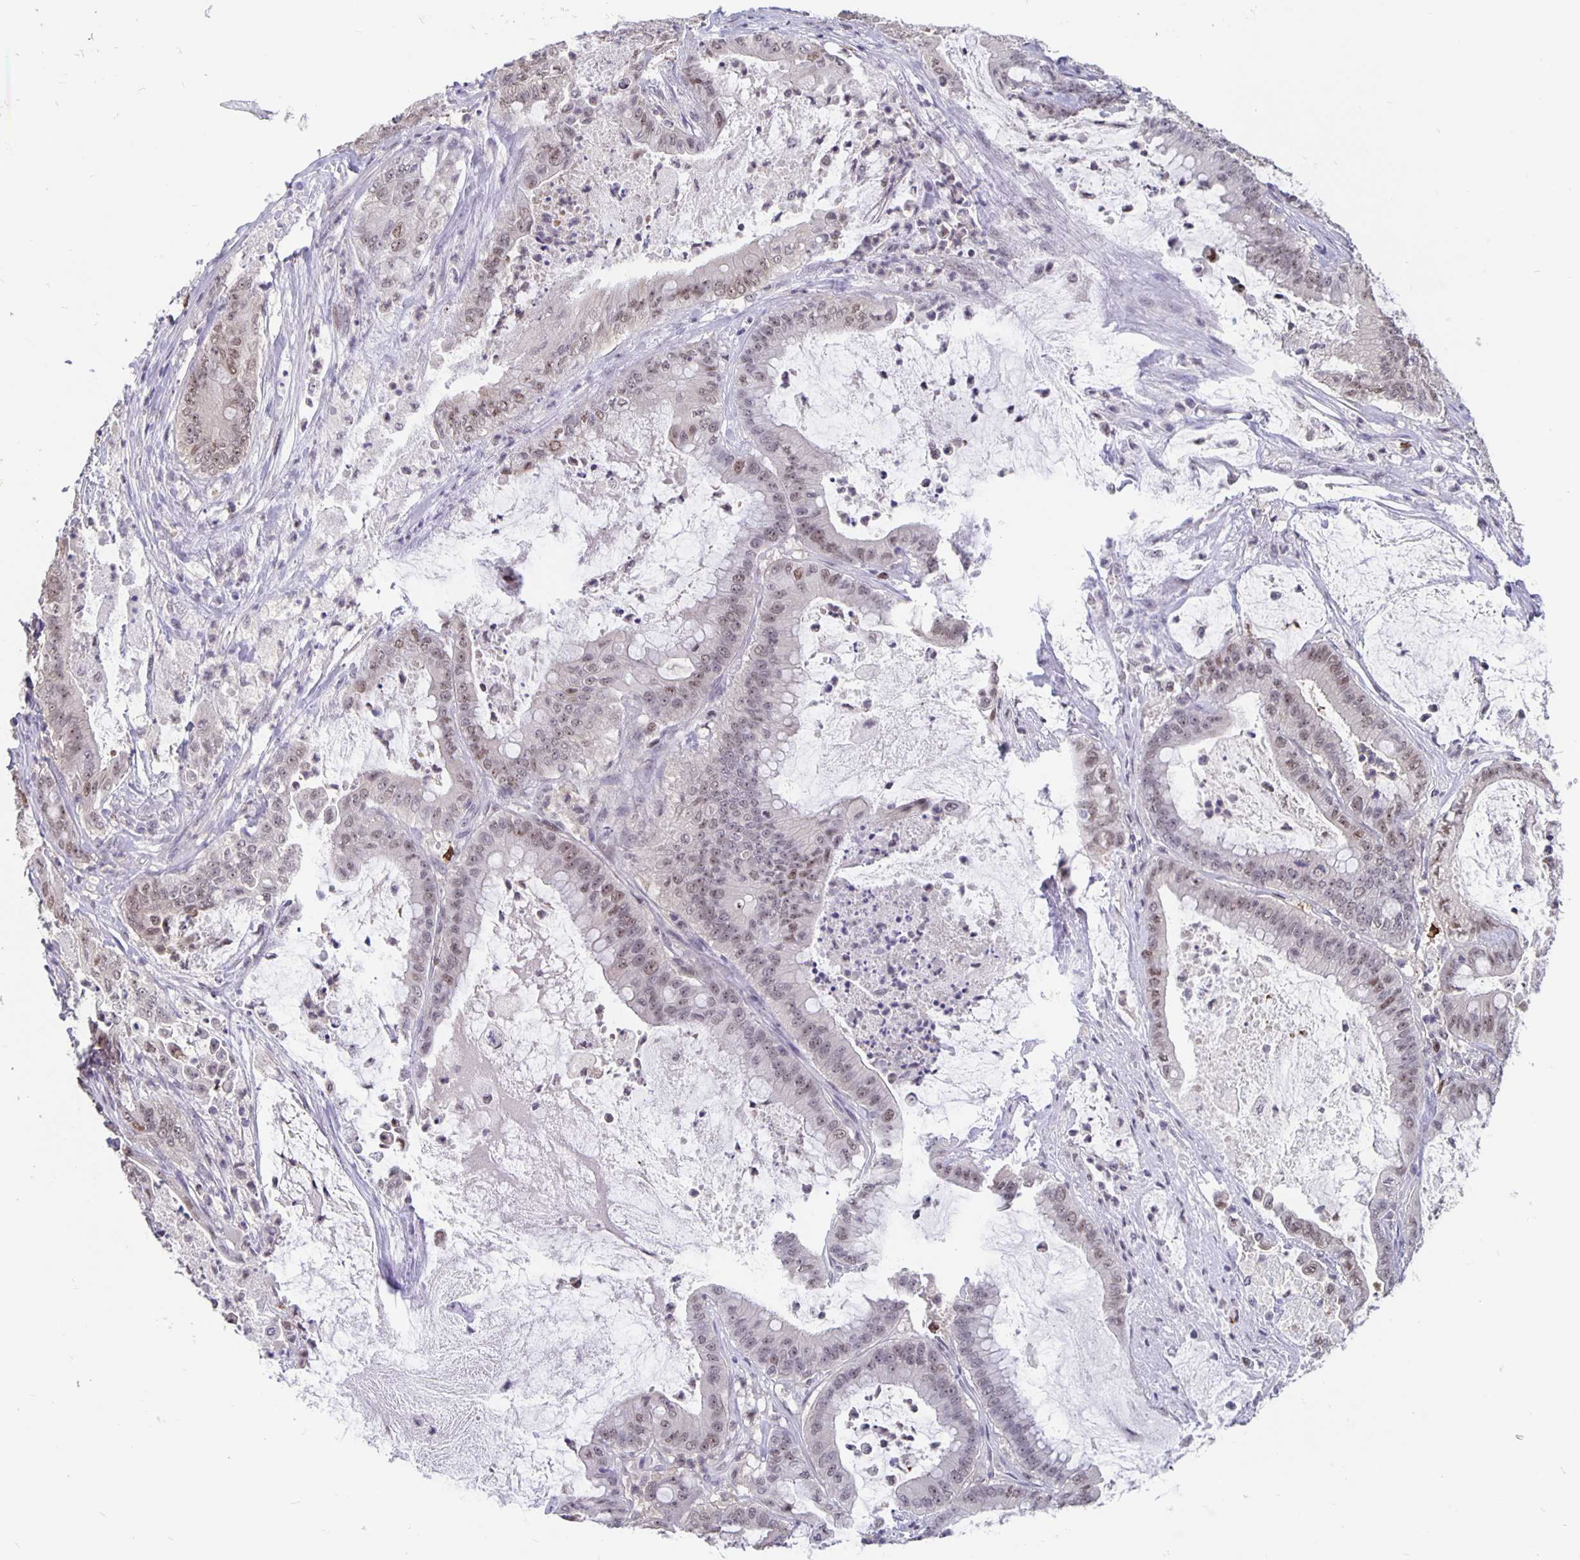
{"staining": {"intensity": "weak", "quantity": ">75%", "location": "nuclear"}, "tissue": "pancreatic cancer", "cell_type": "Tumor cells", "image_type": "cancer", "snomed": [{"axis": "morphology", "description": "Adenocarcinoma, NOS"}, {"axis": "topography", "description": "Pancreas"}], "caption": "DAB immunohistochemical staining of pancreatic cancer demonstrates weak nuclear protein expression in about >75% of tumor cells.", "gene": "ZNF691", "patient": {"sex": "male", "age": 71}}